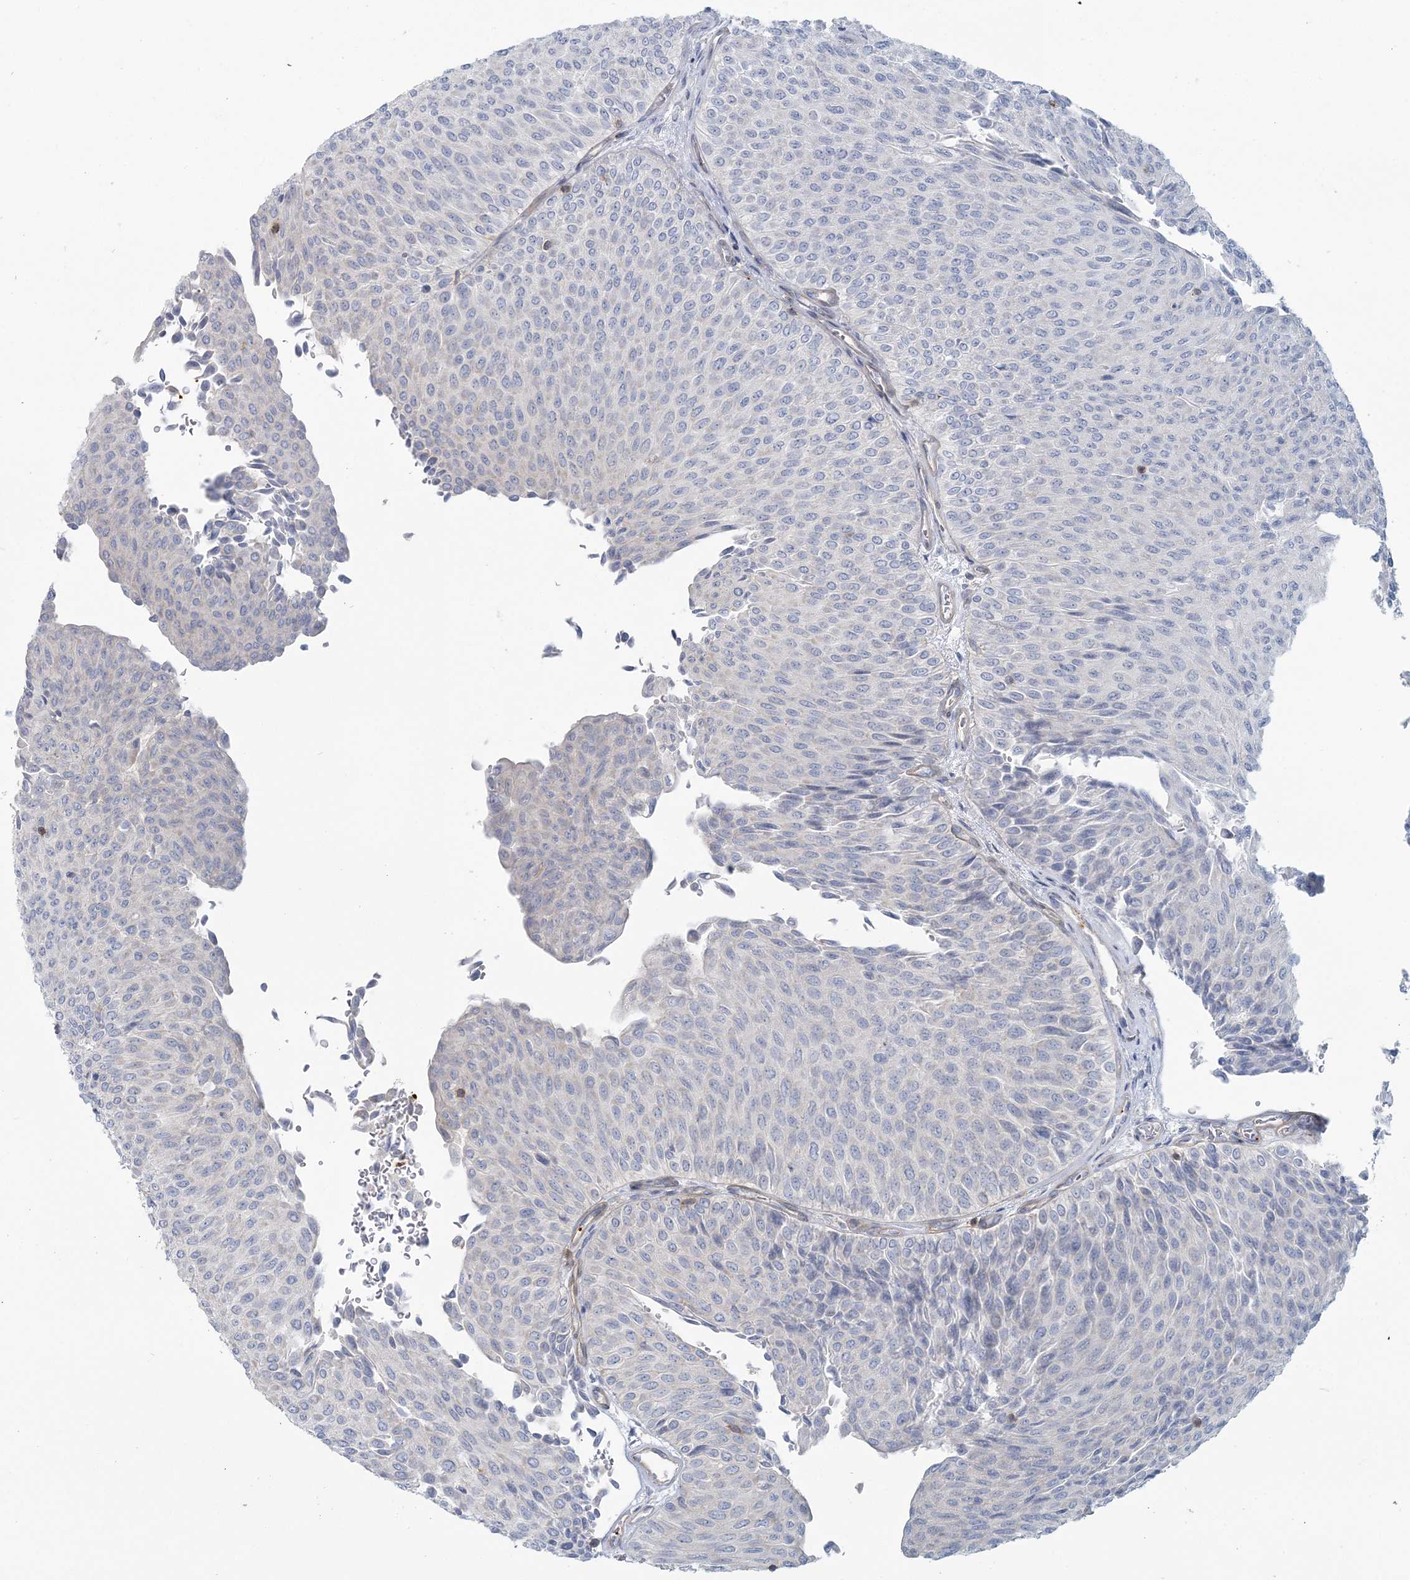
{"staining": {"intensity": "negative", "quantity": "none", "location": "none"}, "tissue": "urothelial cancer", "cell_type": "Tumor cells", "image_type": "cancer", "snomed": [{"axis": "morphology", "description": "Urothelial carcinoma, Low grade"}, {"axis": "topography", "description": "Urinary bladder"}], "caption": "This photomicrograph is of urothelial carcinoma (low-grade) stained with immunohistochemistry (IHC) to label a protein in brown with the nuclei are counter-stained blue. There is no positivity in tumor cells. Brightfield microscopy of IHC stained with DAB (brown) and hematoxylin (blue), captured at high magnification.", "gene": "CUEDC2", "patient": {"sex": "male", "age": 78}}